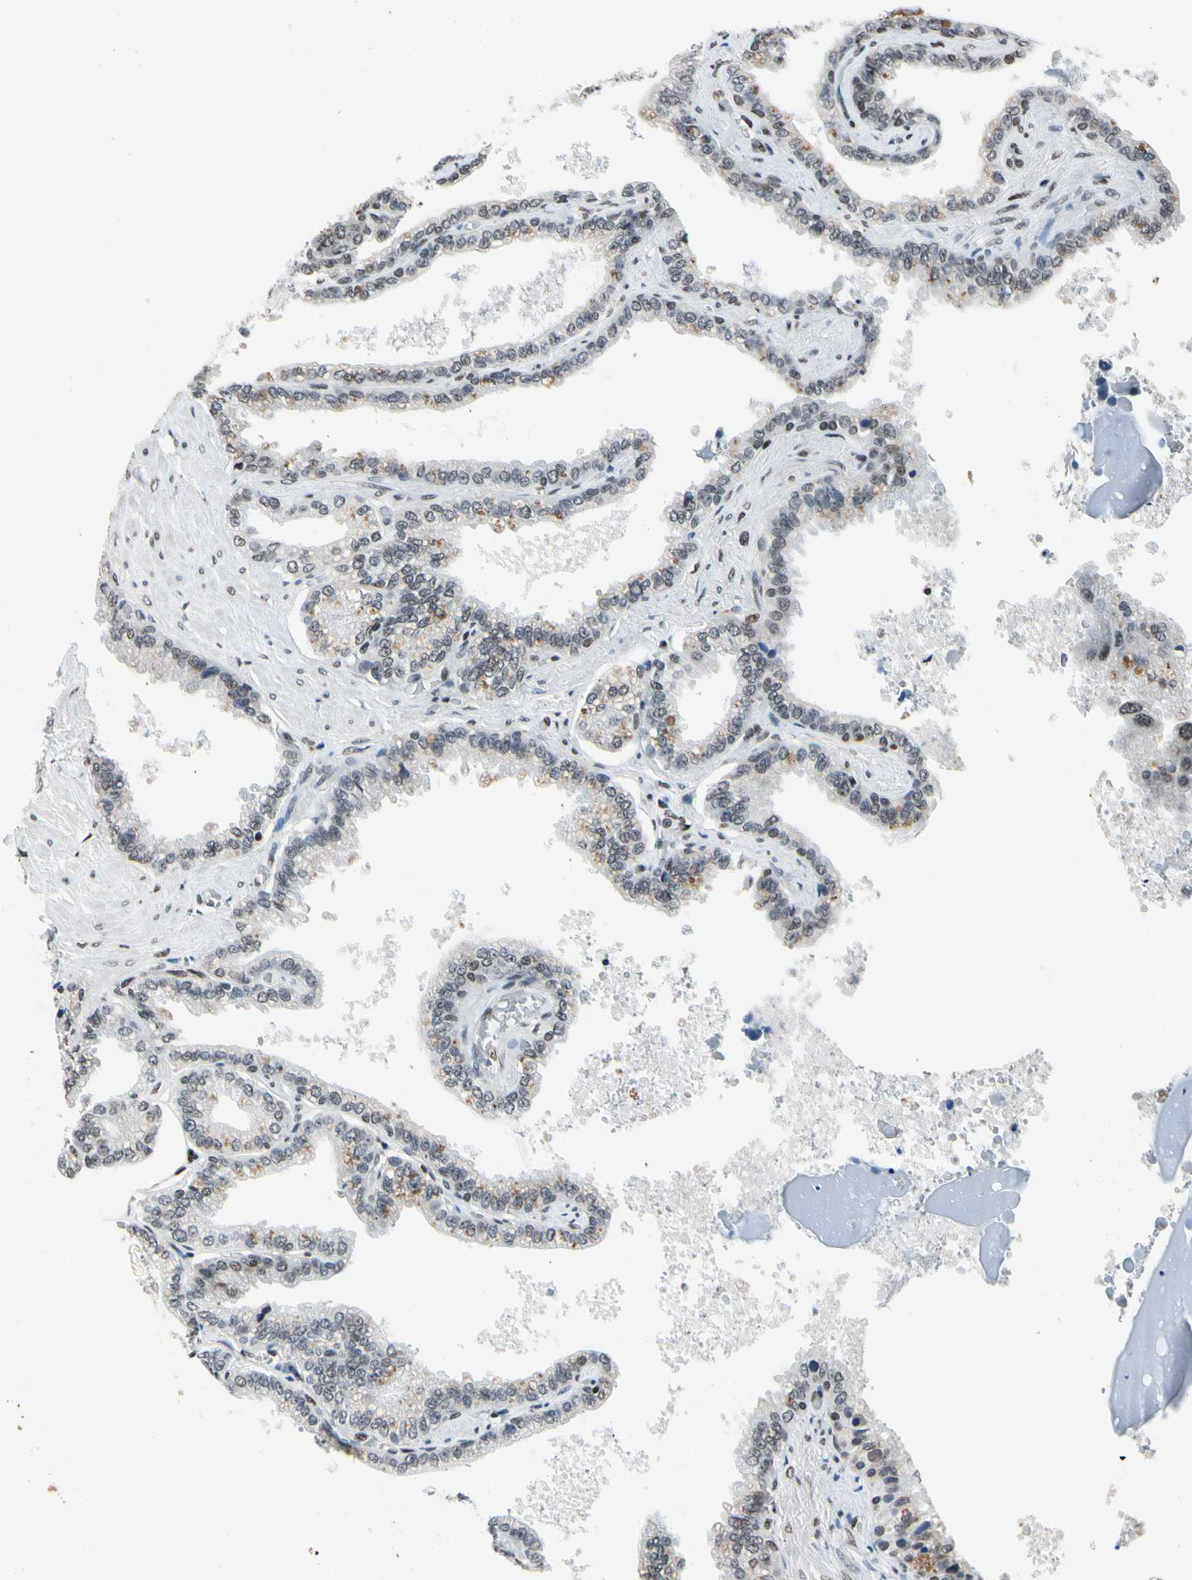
{"staining": {"intensity": "weak", "quantity": ">75%", "location": "nuclear"}, "tissue": "seminal vesicle", "cell_type": "Glandular cells", "image_type": "normal", "snomed": [{"axis": "morphology", "description": "Normal tissue, NOS"}, {"axis": "topography", "description": "Seminal veicle"}], "caption": "IHC micrograph of benign seminal vesicle stained for a protein (brown), which demonstrates low levels of weak nuclear positivity in about >75% of glandular cells.", "gene": "RECQL", "patient": {"sex": "male", "age": 46}}